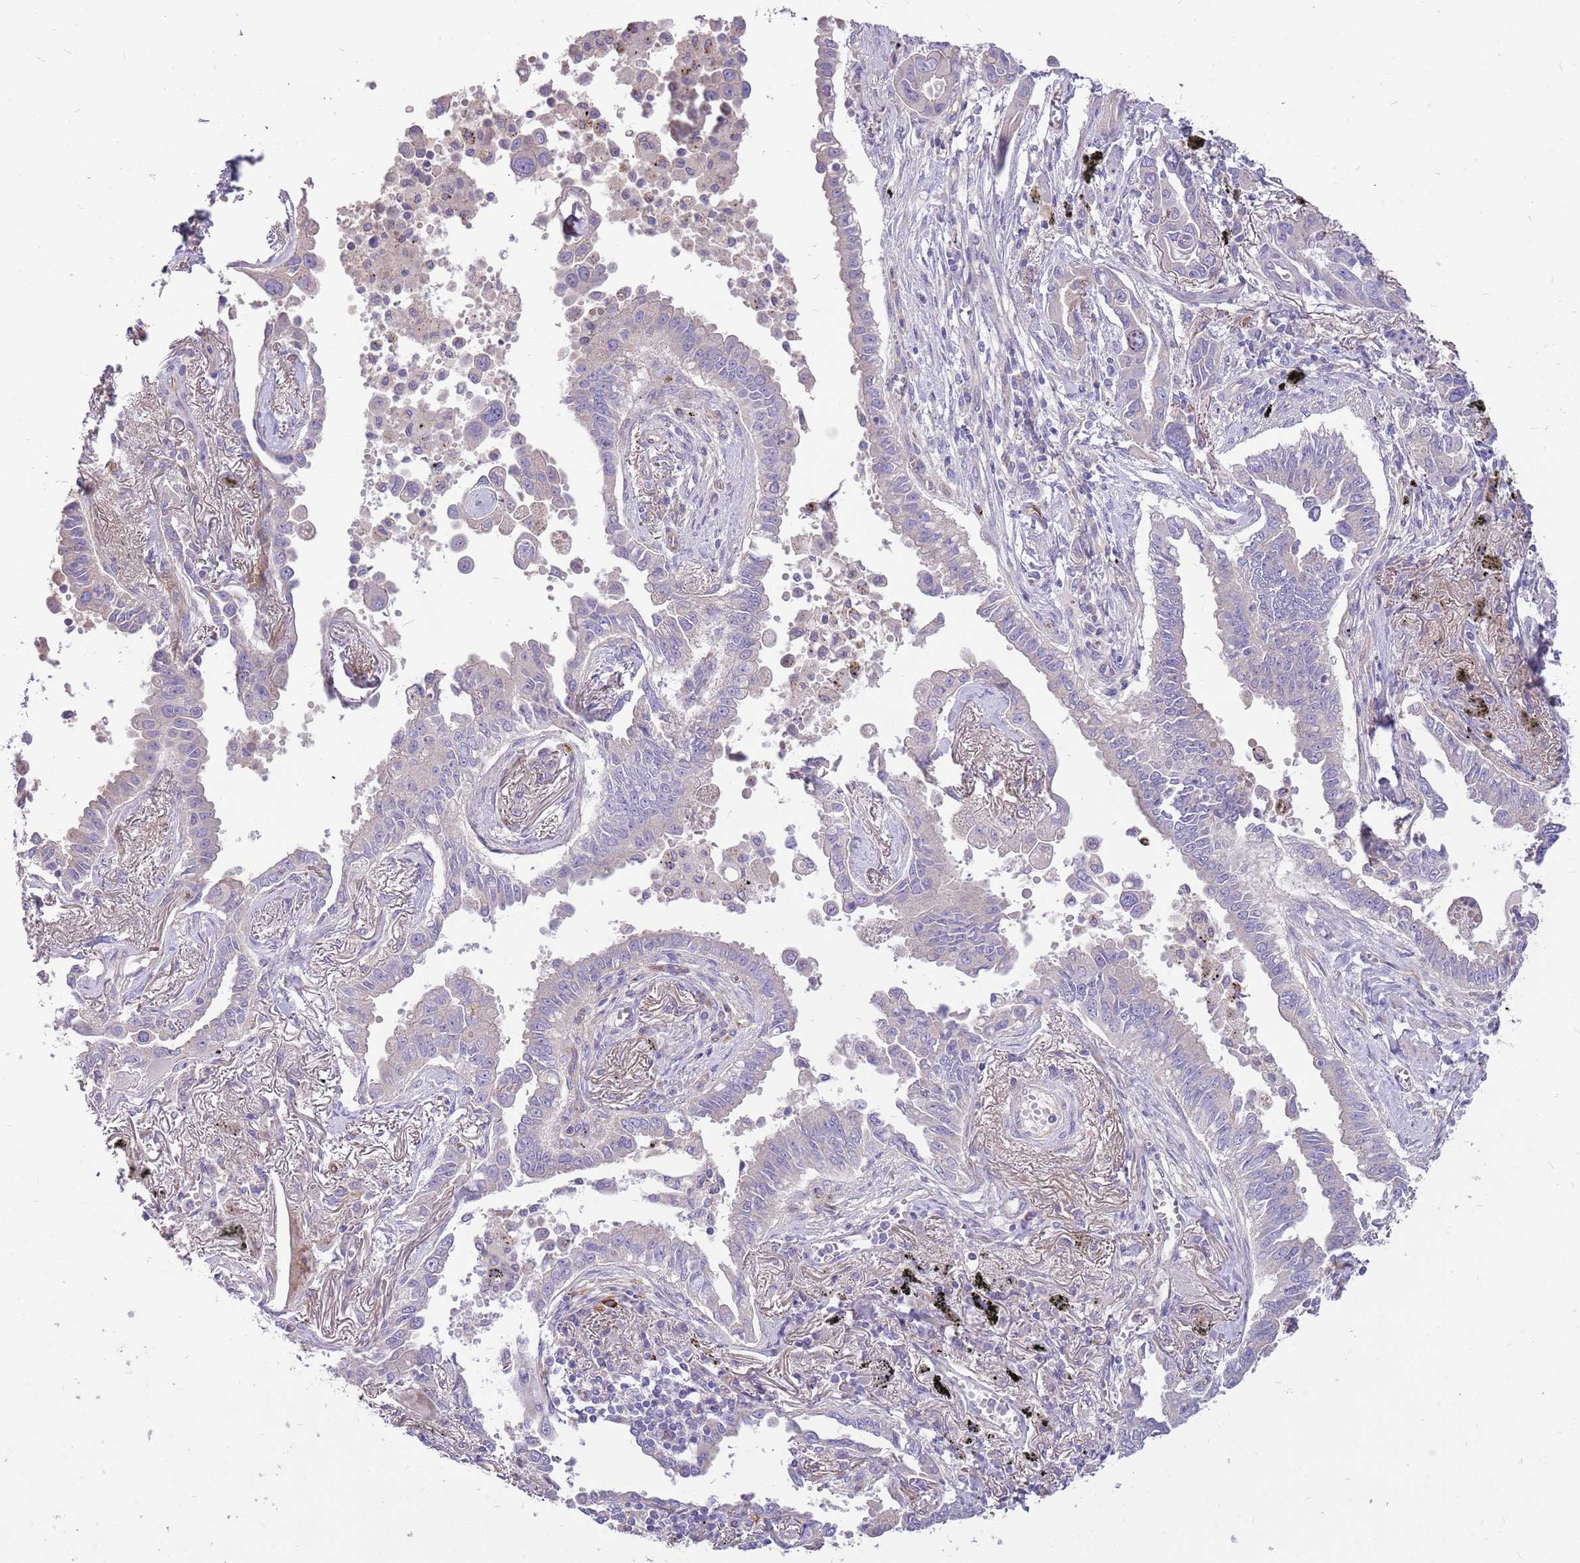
{"staining": {"intensity": "negative", "quantity": "none", "location": "none"}, "tissue": "lung cancer", "cell_type": "Tumor cells", "image_type": "cancer", "snomed": [{"axis": "morphology", "description": "Adenocarcinoma, NOS"}, {"axis": "topography", "description": "Lung"}], "caption": "There is no significant expression in tumor cells of lung cancer (adenocarcinoma).", "gene": "NTN4", "patient": {"sex": "male", "age": 67}}